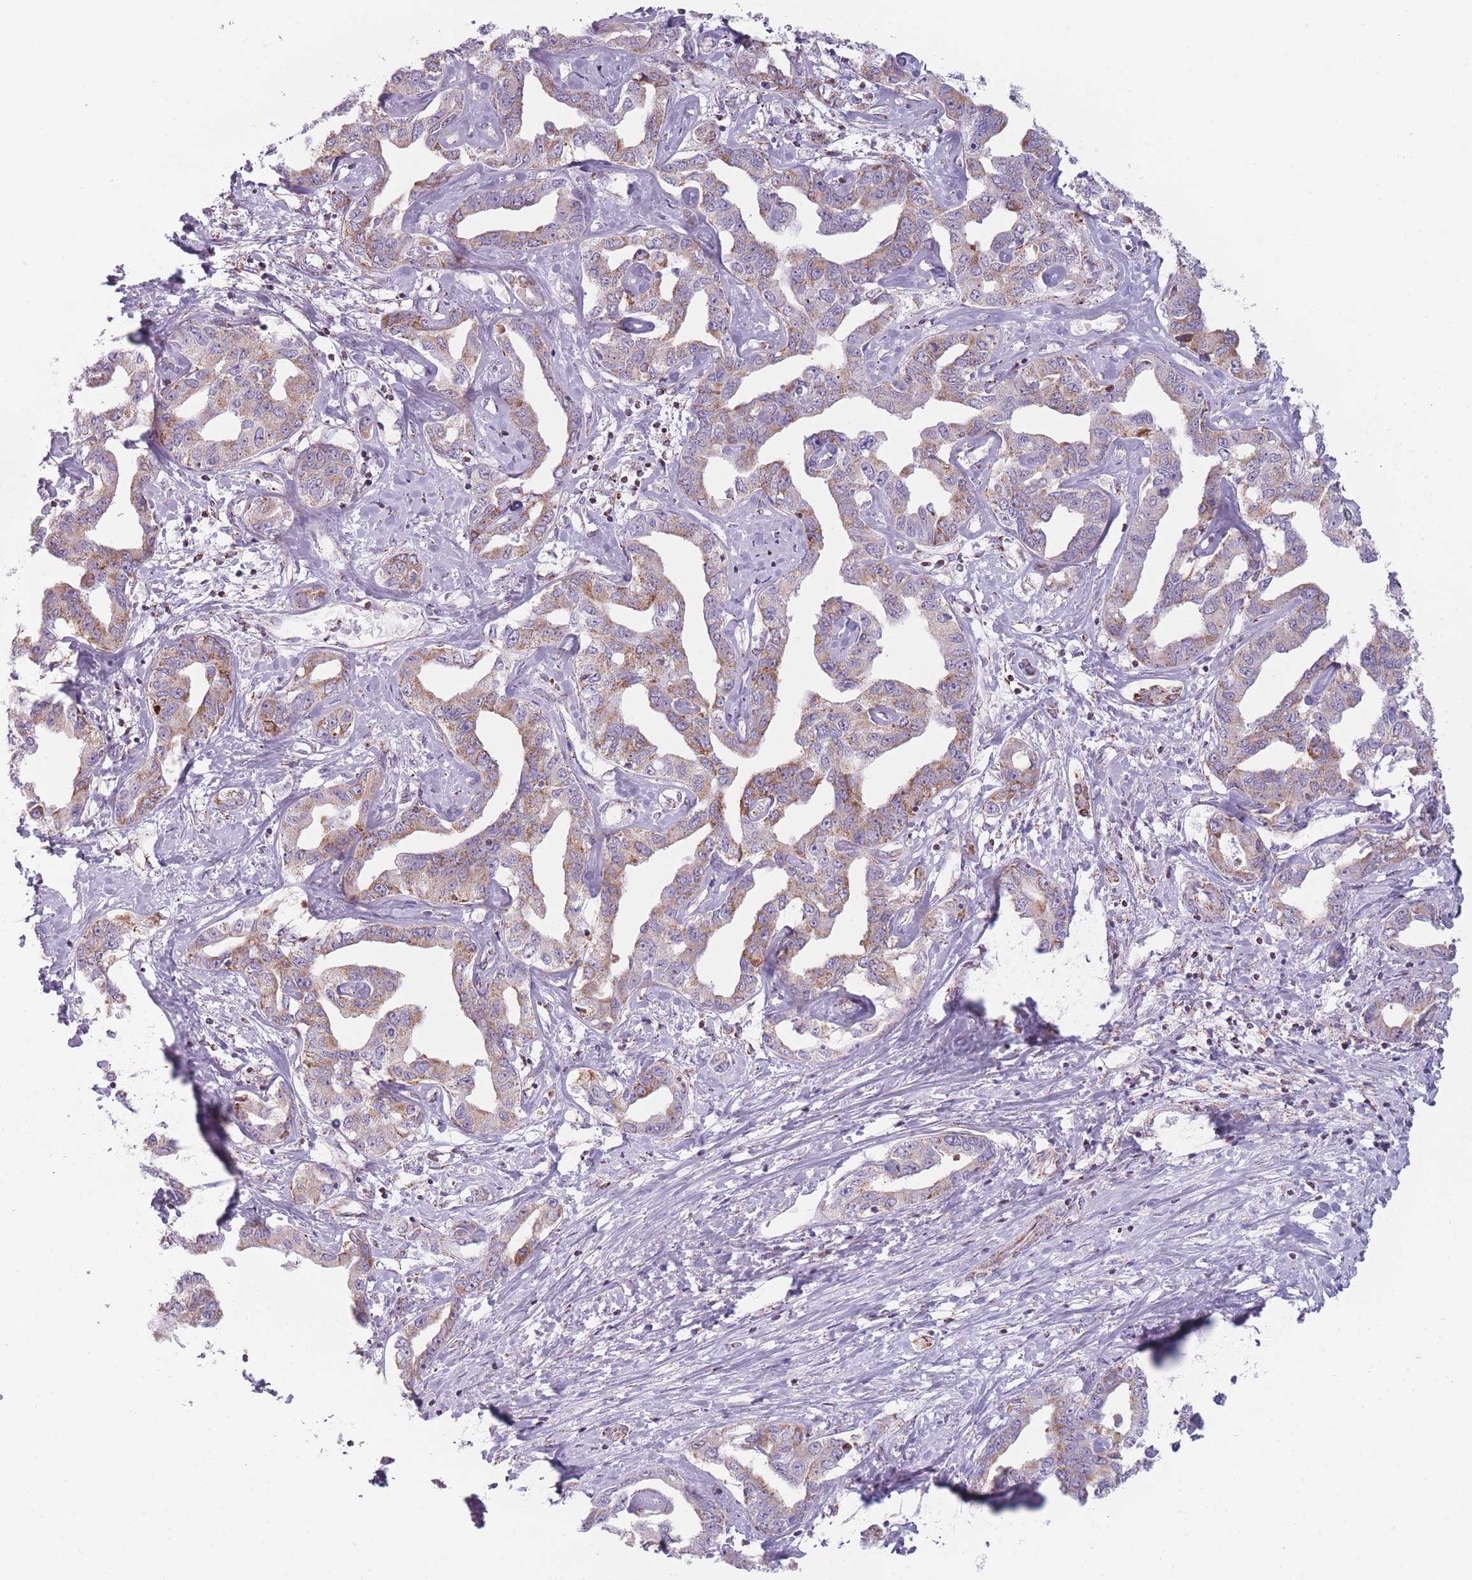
{"staining": {"intensity": "moderate", "quantity": "25%-75%", "location": "cytoplasmic/membranous"}, "tissue": "liver cancer", "cell_type": "Tumor cells", "image_type": "cancer", "snomed": [{"axis": "morphology", "description": "Cholangiocarcinoma"}, {"axis": "topography", "description": "Liver"}], "caption": "Cholangiocarcinoma (liver) was stained to show a protein in brown. There is medium levels of moderate cytoplasmic/membranous expression in about 25%-75% of tumor cells.", "gene": "DCHS1", "patient": {"sex": "male", "age": 59}}